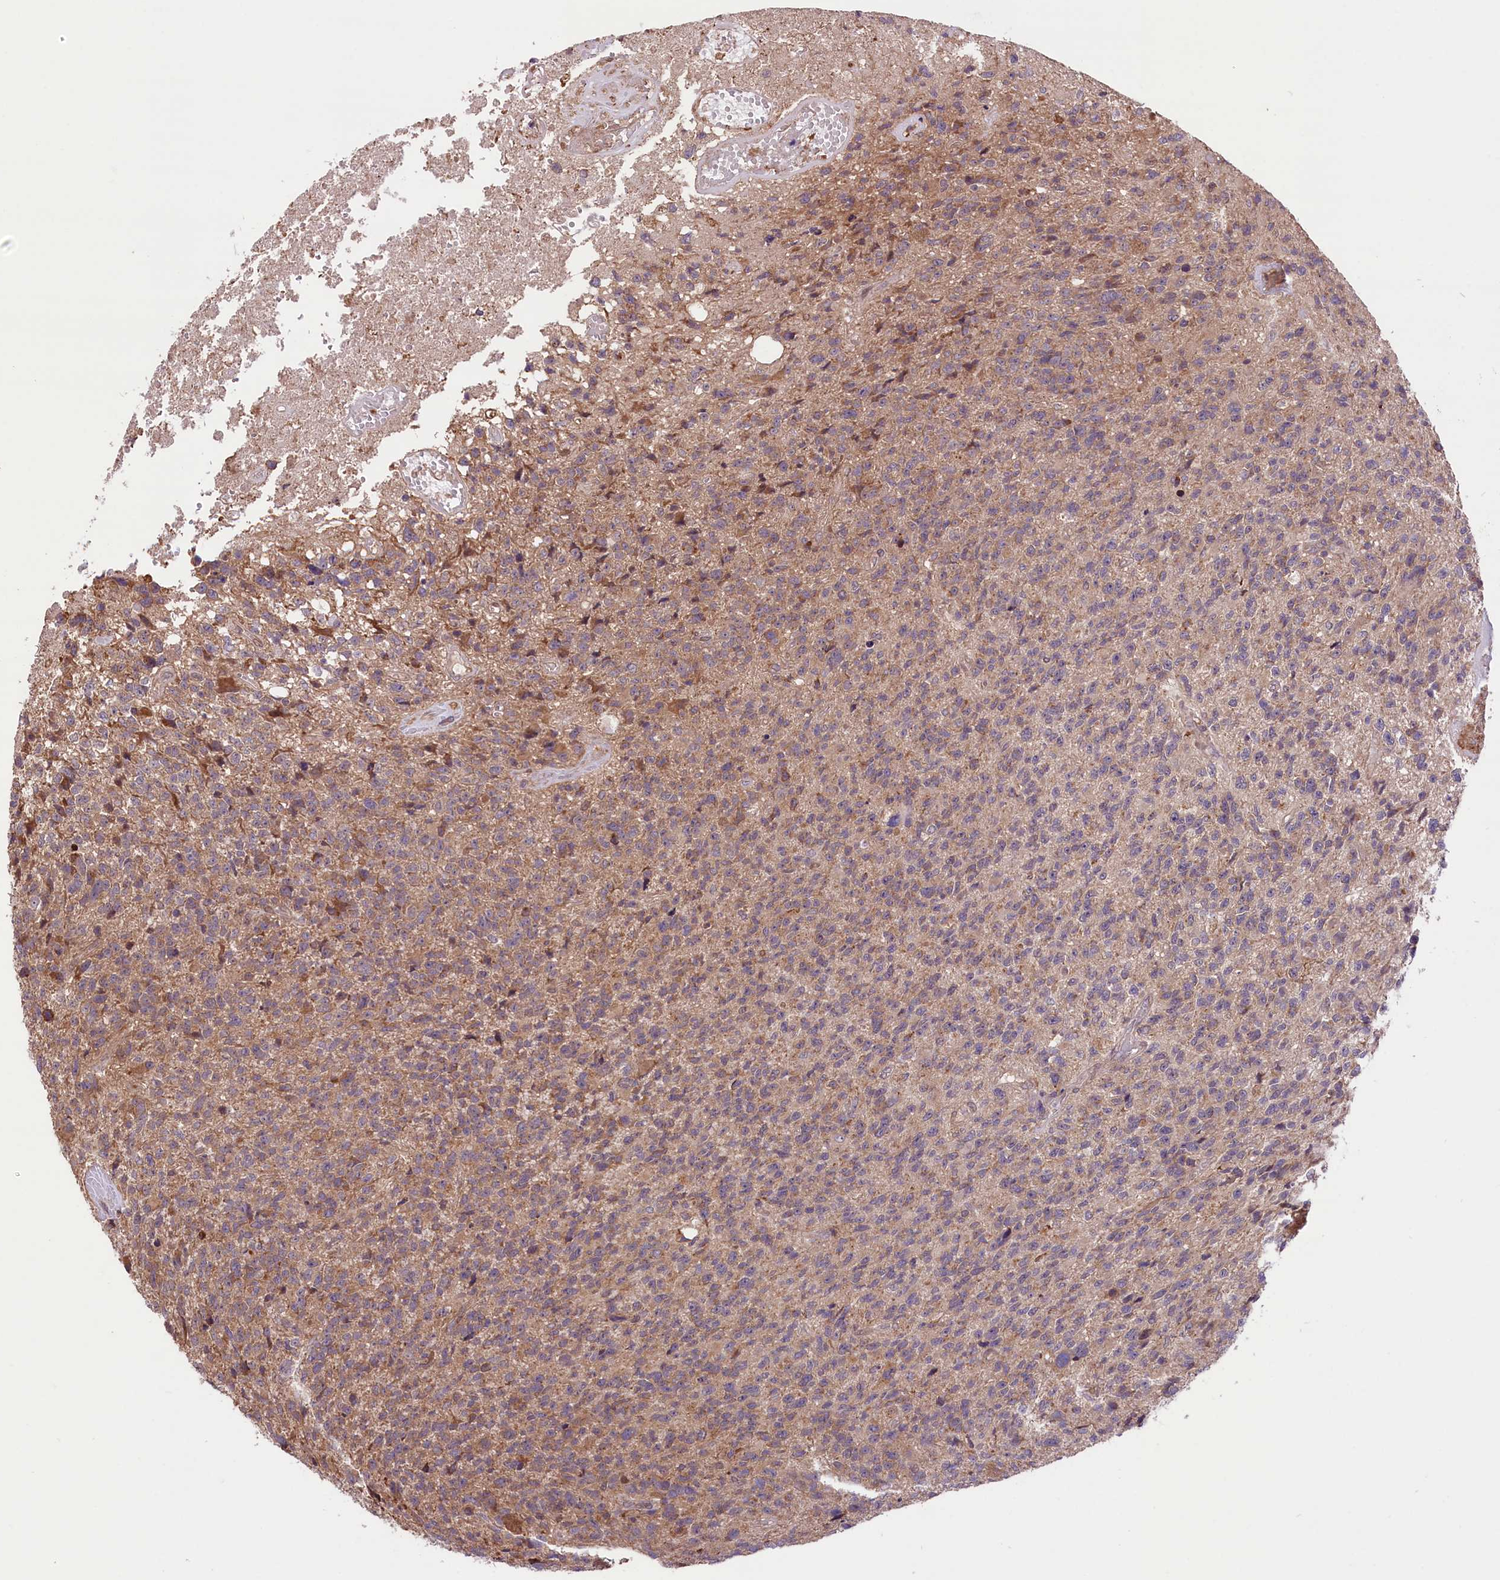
{"staining": {"intensity": "moderate", "quantity": "25%-75%", "location": "cytoplasmic/membranous"}, "tissue": "glioma", "cell_type": "Tumor cells", "image_type": "cancer", "snomed": [{"axis": "morphology", "description": "Glioma, malignant, High grade"}, {"axis": "topography", "description": "Brain"}], "caption": "Immunohistochemistry (IHC) of malignant glioma (high-grade) displays medium levels of moderate cytoplasmic/membranous staining in about 25%-75% of tumor cells. (DAB = brown stain, brightfield microscopy at high magnification).", "gene": "HDAC5", "patient": {"sex": "male", "age": 76}}